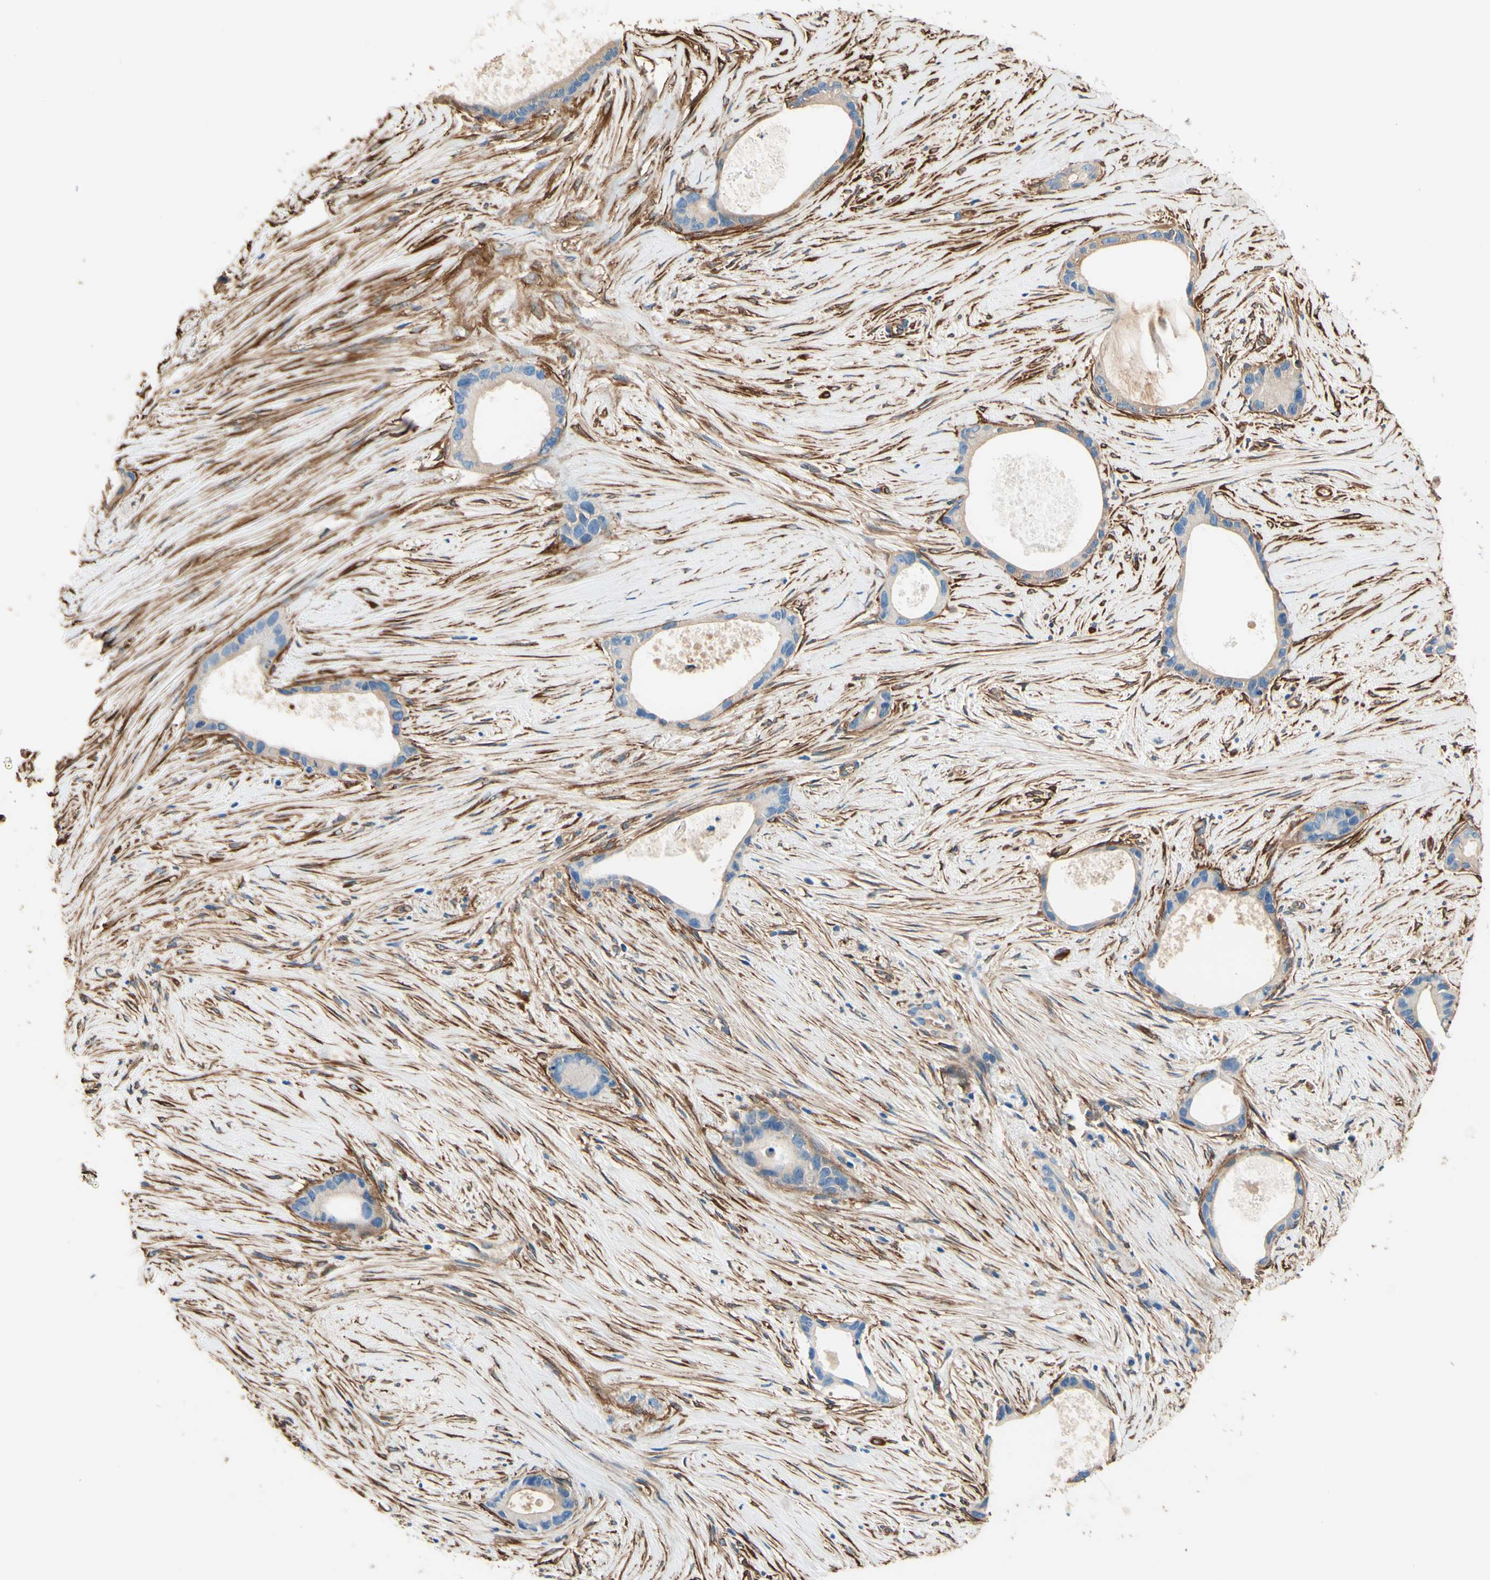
{"staining": {"intensity": "negative", "quantity": "none", "location": "none"}, "tissue": "liver cancer", "cell_type": "Tumor cells", "image_type": "cancer", "snomed": [{"axis": "morphology", "description": "Cholangiocarcinoma"}, {"axis": "topography", "description": "Liver"}], "caption": "This is an immunohistochemistry micrograph of cholangiocarcinoma (liver). There is no expression in tumor cells.", "gene": "DPYSL3", "patient": {"sex": "female", "age": 55}}